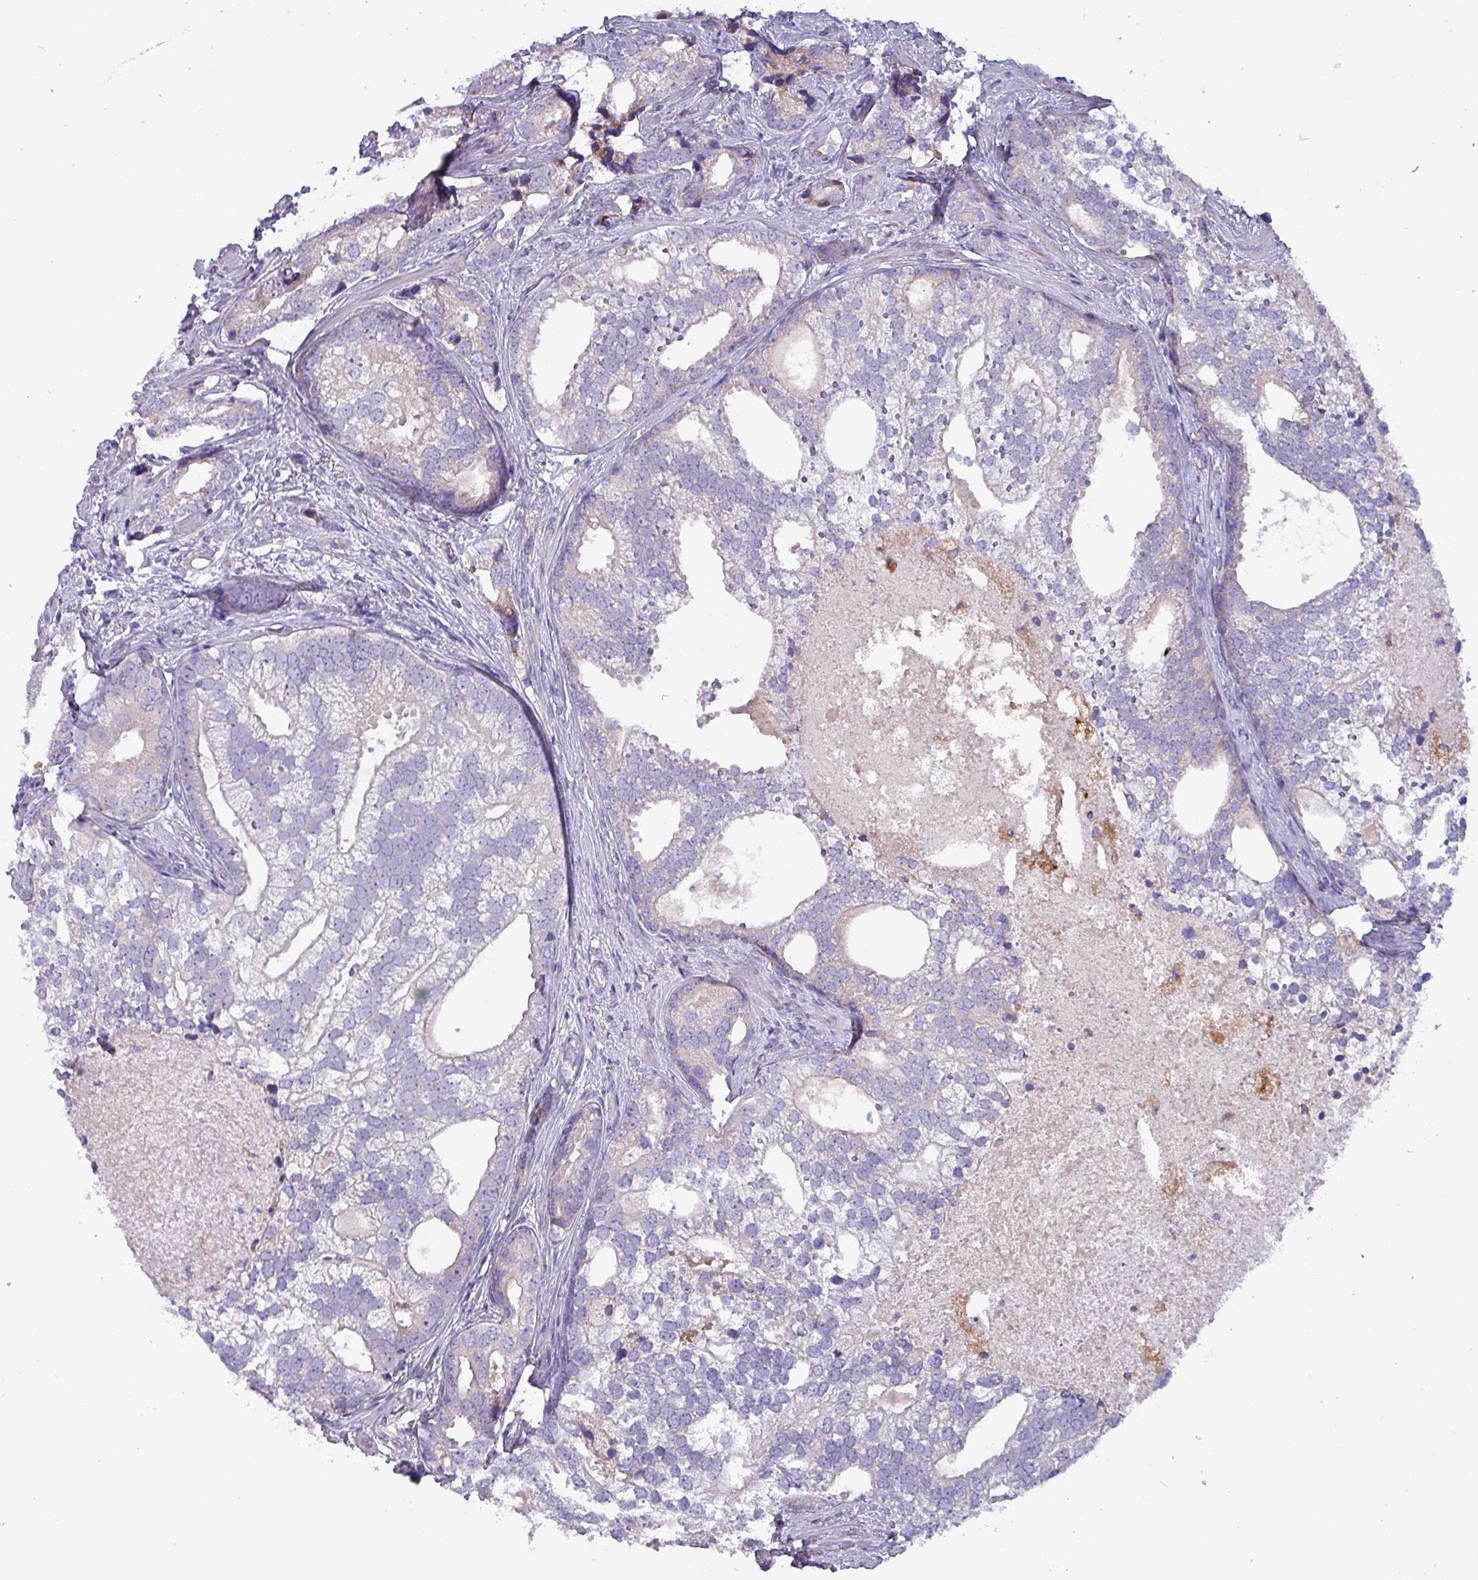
{"staining": {"intensity": "negative", "quantity": "none", "location": "none"}, "tissue": "prostate cancer", "cell_type": "Tumor cells", "image_type": "cancer", "snomed": [{"axis": "morphology", "description": "Adenocarcinoma, High grade"}, {"axis": "topography", "description": "Prostate"}], "caption": "This is a micrograph of immunohistochemistry (IHC) staining of prostate adenocarcinoma (high-grade), which shows no expression in tumor cells.", "gene": "HSD3B7", "patient": {"sex": "male", "age": 75}}